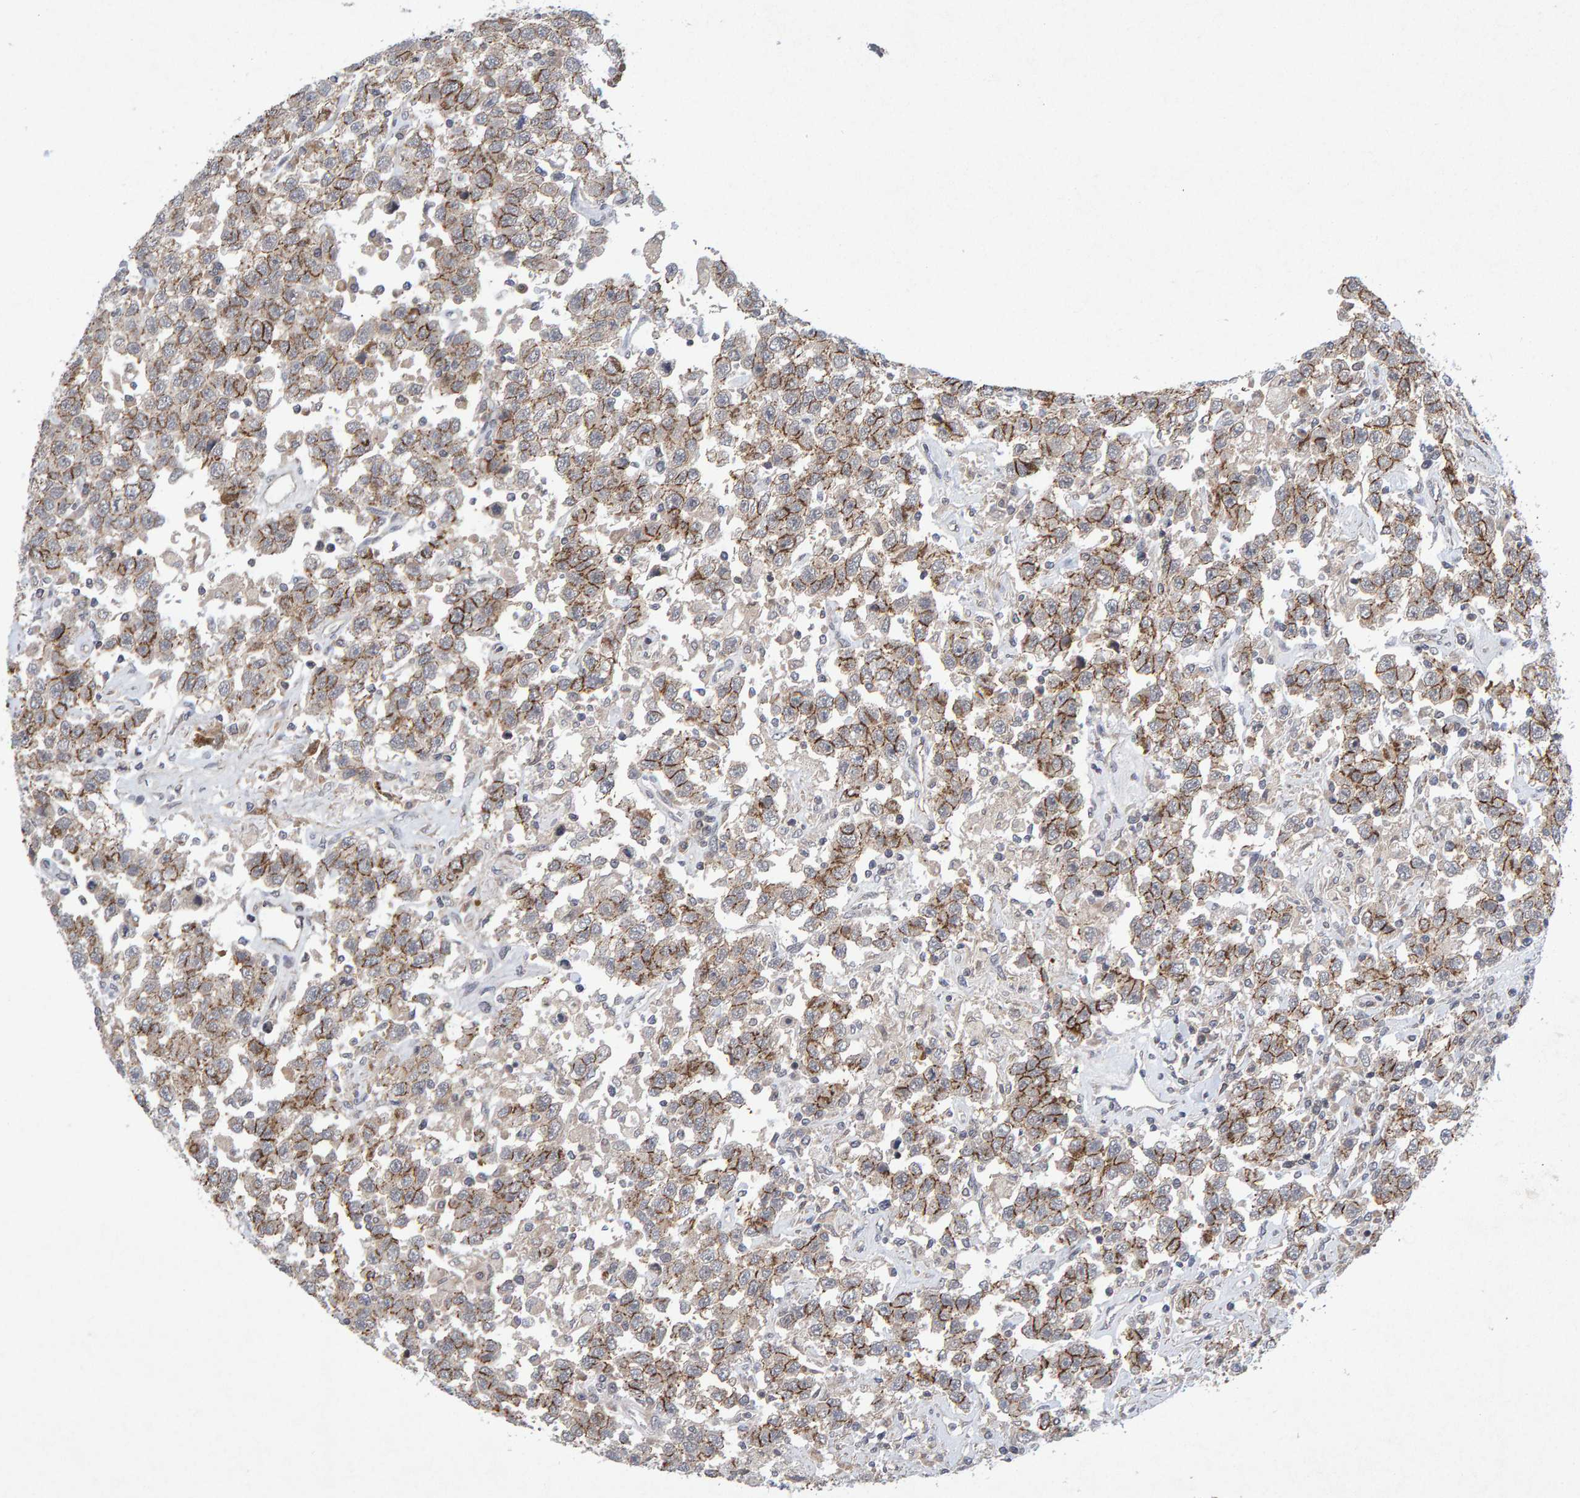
{"staining": {"intensity": "moderate", "quantity": ">75%", "location": "cytoplasmic/membranous"}, "tissue": "testis cancer", "cell_type": "Tumor cells", "image_type": "cancer", "snomed": [{"axis": "morphology", "description": "Seminoma, NOS"}, {"axis": "topography", "description": "Testis"}], "caption": "Immunohistochemical staining of human seminoma (testis) displays medium levels of moderate cytoplasmic/membranous positivity in approximately >75% of tumor cells. (Brightfield microscopy of DAB IHC at high magnification).", "gene": "CDH2", "patient": {"sex": "male", "age": 41}}